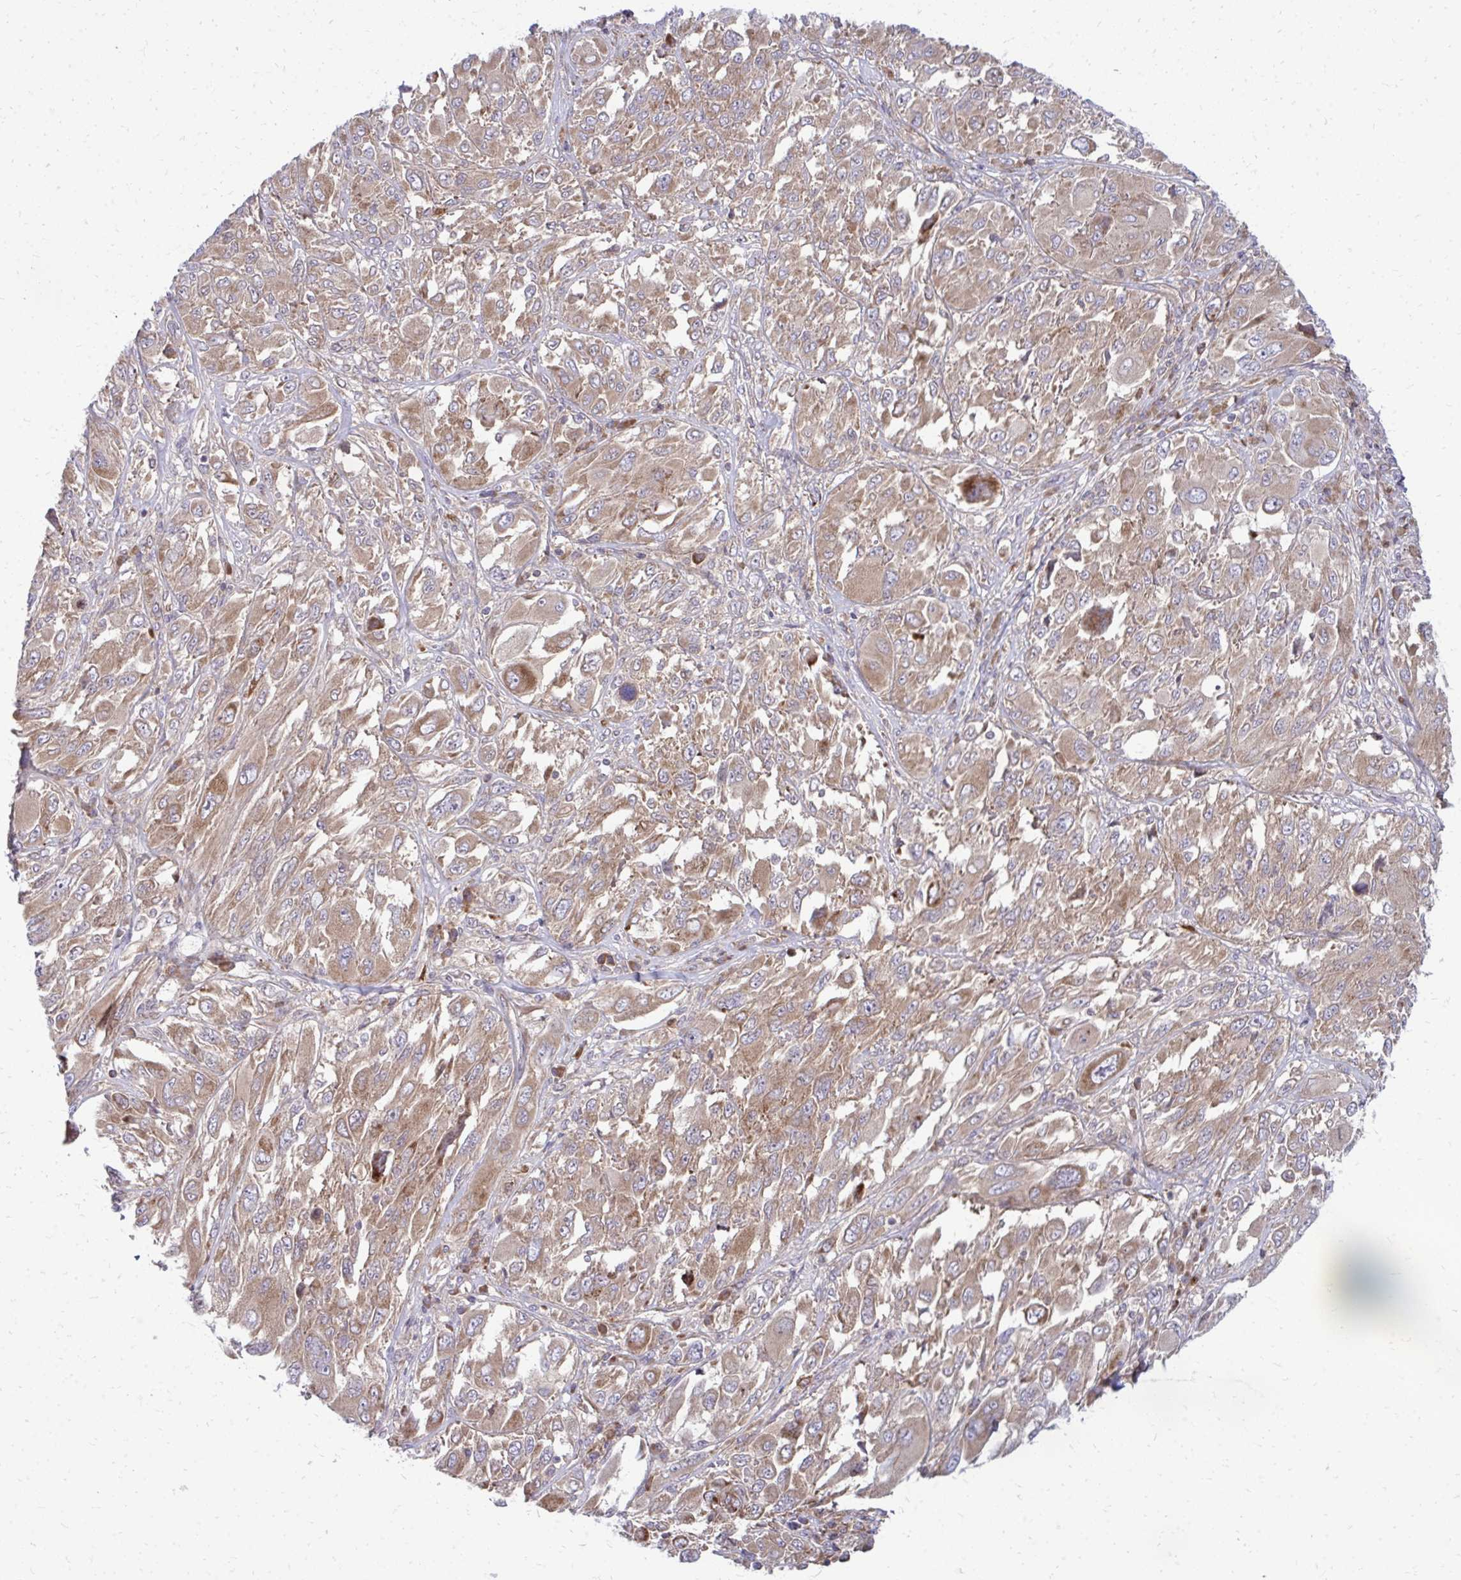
{"staining": {"intensity": "moderate", "quantity": ">75%", "location": "cytoplasmic/membranous"}, "tissue": "melanoma", "cell_type": "Tumor cells", "image_type": "cancer", "snomed": [{"axis": "morphology", "description": "Malignant melanoma, NOS"}, {"axis": "topography", "description": "Skin"}], "caption": "Melanoma tissue shows moderate cytoplasmic/membranous staining in about >75% of tumor cells, visualized by immunohistochemistry.", "gene": "ASAP1", "patient": {"sex": "female", "age": 91}}